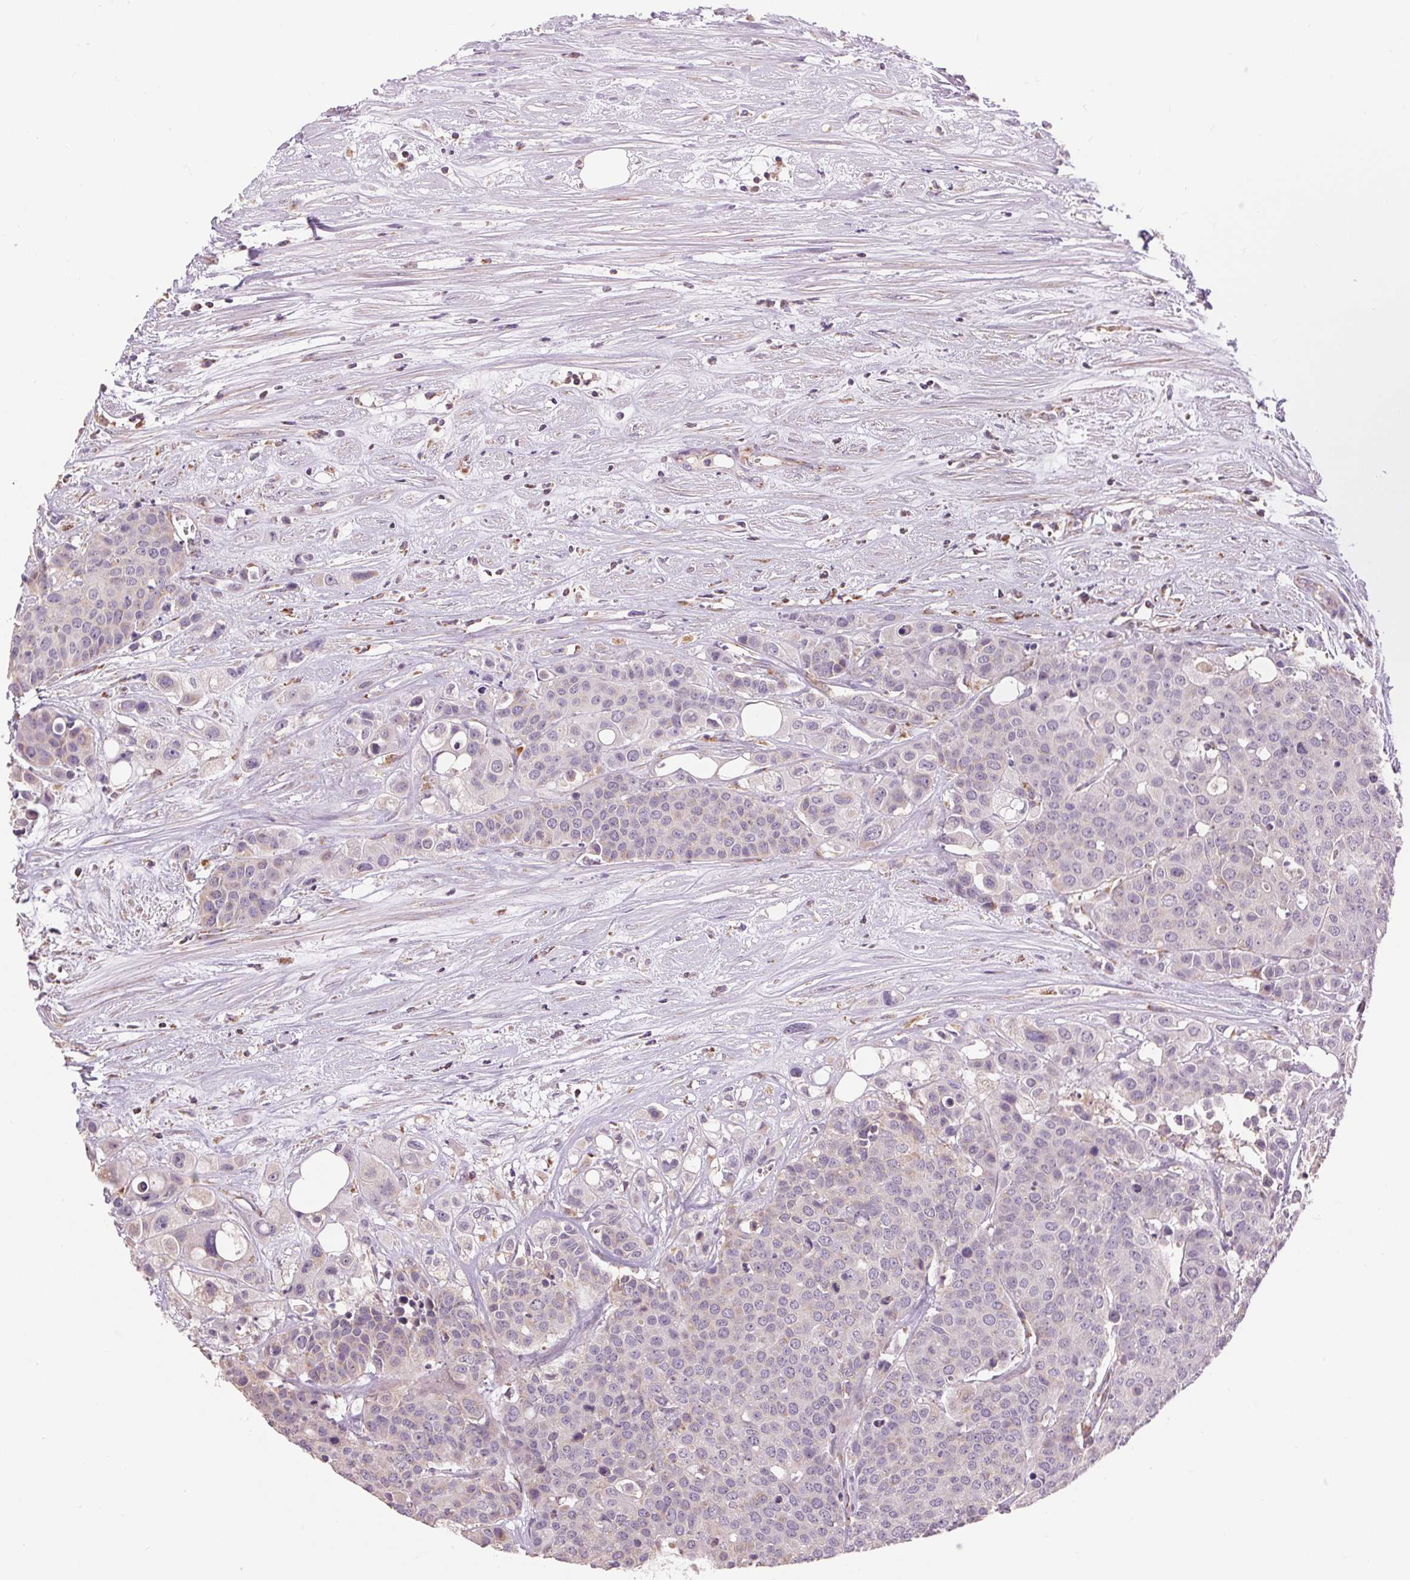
{"staining": {"intensity": "negative", "quantity": "none", "location": "none"}, "tissue": "carcinoid", "cell_type": "Tumor cells", "image_type": "cancer", "snomed": [{"axis": "morphology", "description": "Carcinoid, malignant, NOS"}, {"axis": "topography", "description": "Colon"}], "caption": "A micrograph of carcinoid stained for a protein exhibits no brown staining in tumor cells.", "gene": "COX6A1", "patient": {"sex": "male", "age": 81}}